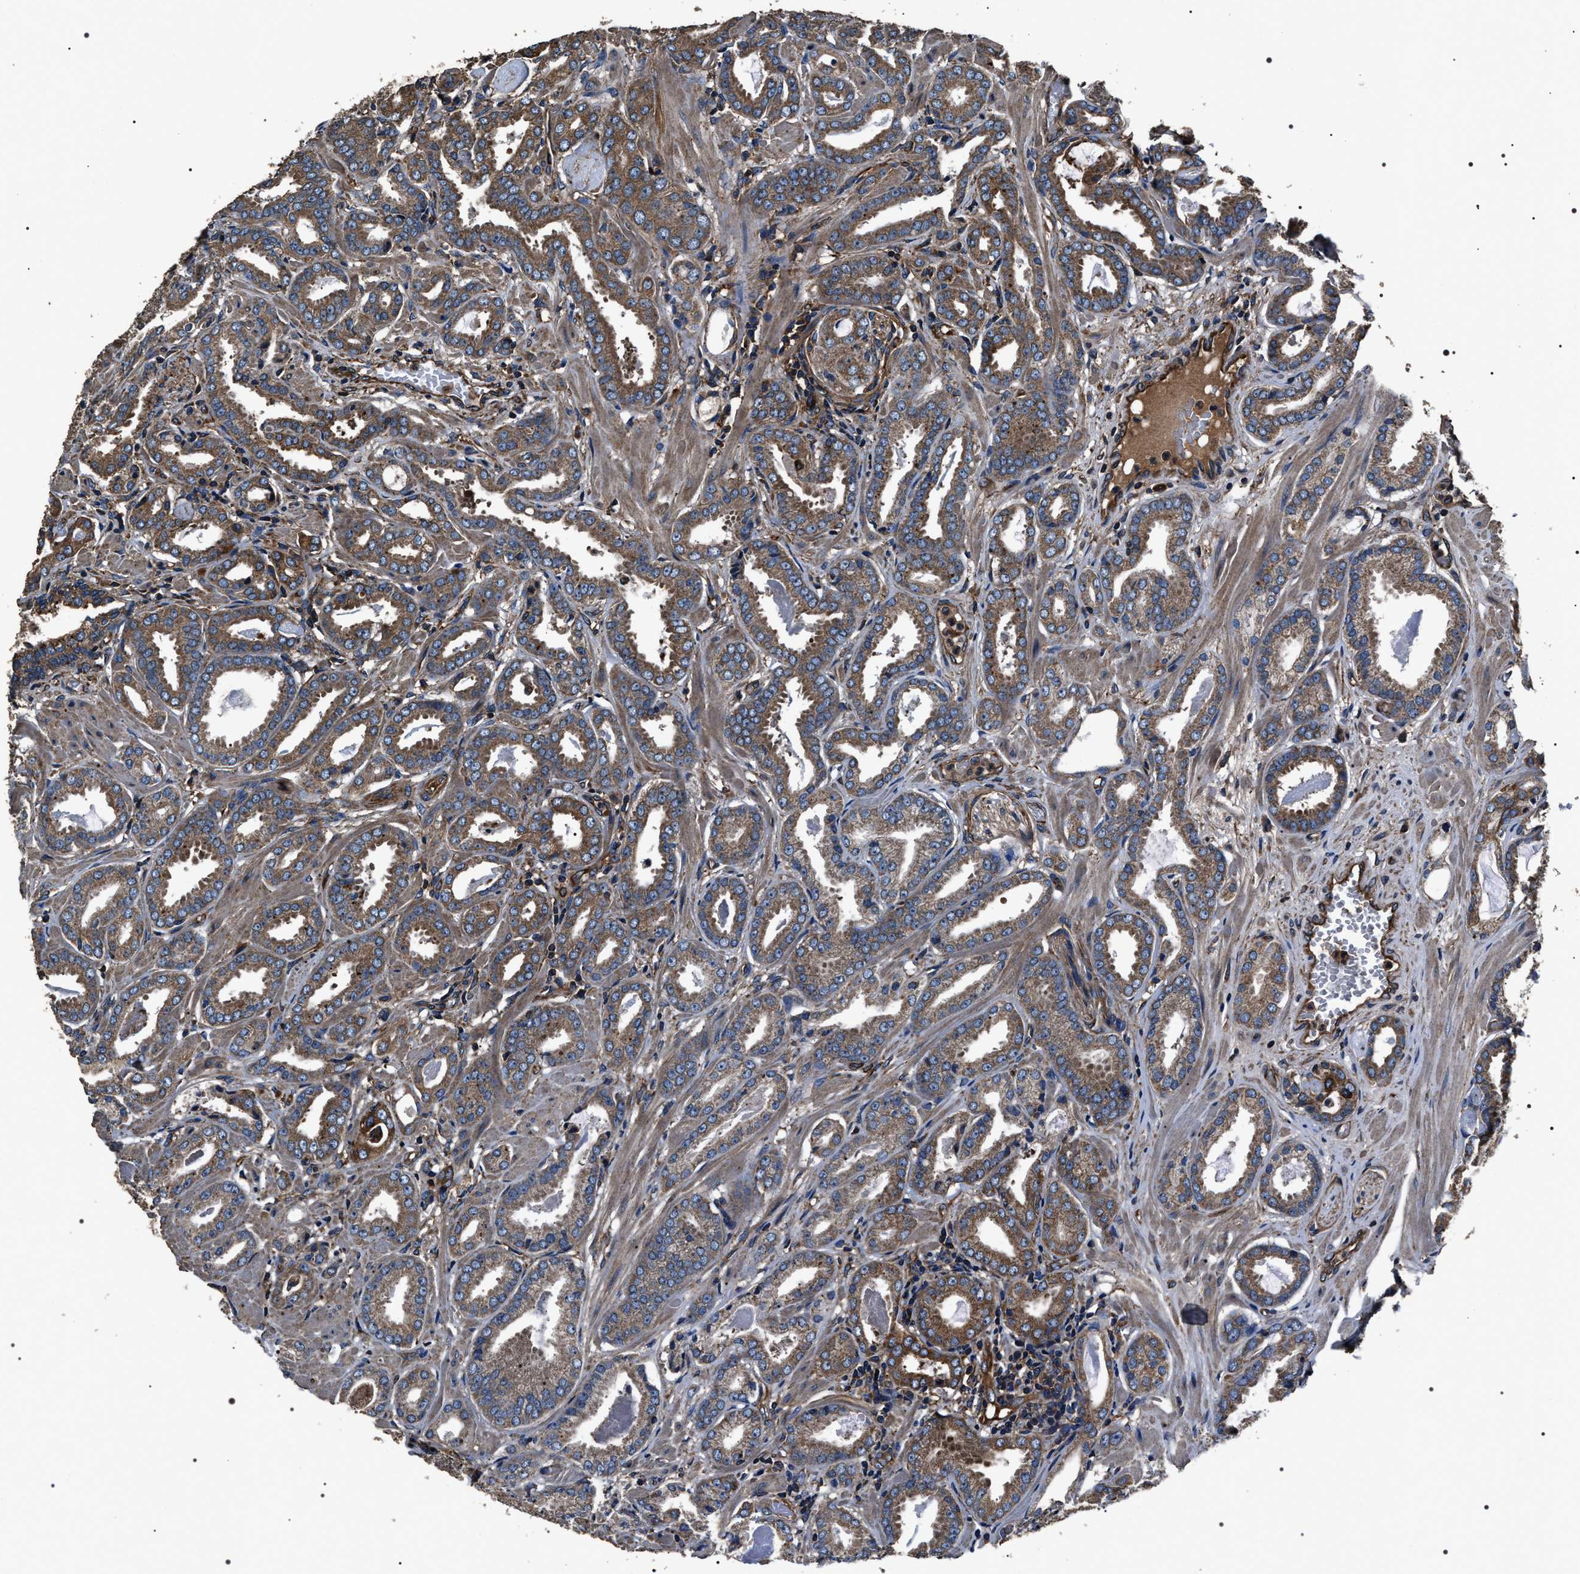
{"staining": {"intensity": "moderate", "quantity": ">75%", "location": "cytoplasmic/membranous"}, "tissue": "prostate cancer", "cell_type": "Tumor cells", "image_type": "cancer", "snomed": [{"axis": "morphology", "description": "Adenocarcinoma, Low grade"}, {"axis": "topography", "description": "Prostate"}], "caption": "Immunohistochemical staining of prostate cancer (low-grade adenocarcinoma) exhibits medium levels of moderate cytoplasmic/membranous staining in approximately >75% of tumor cells. (IHC, brightfield microscopy, high magnification).", "gene": "HSCB", "patient": {"sex": "male", "age": 53}}